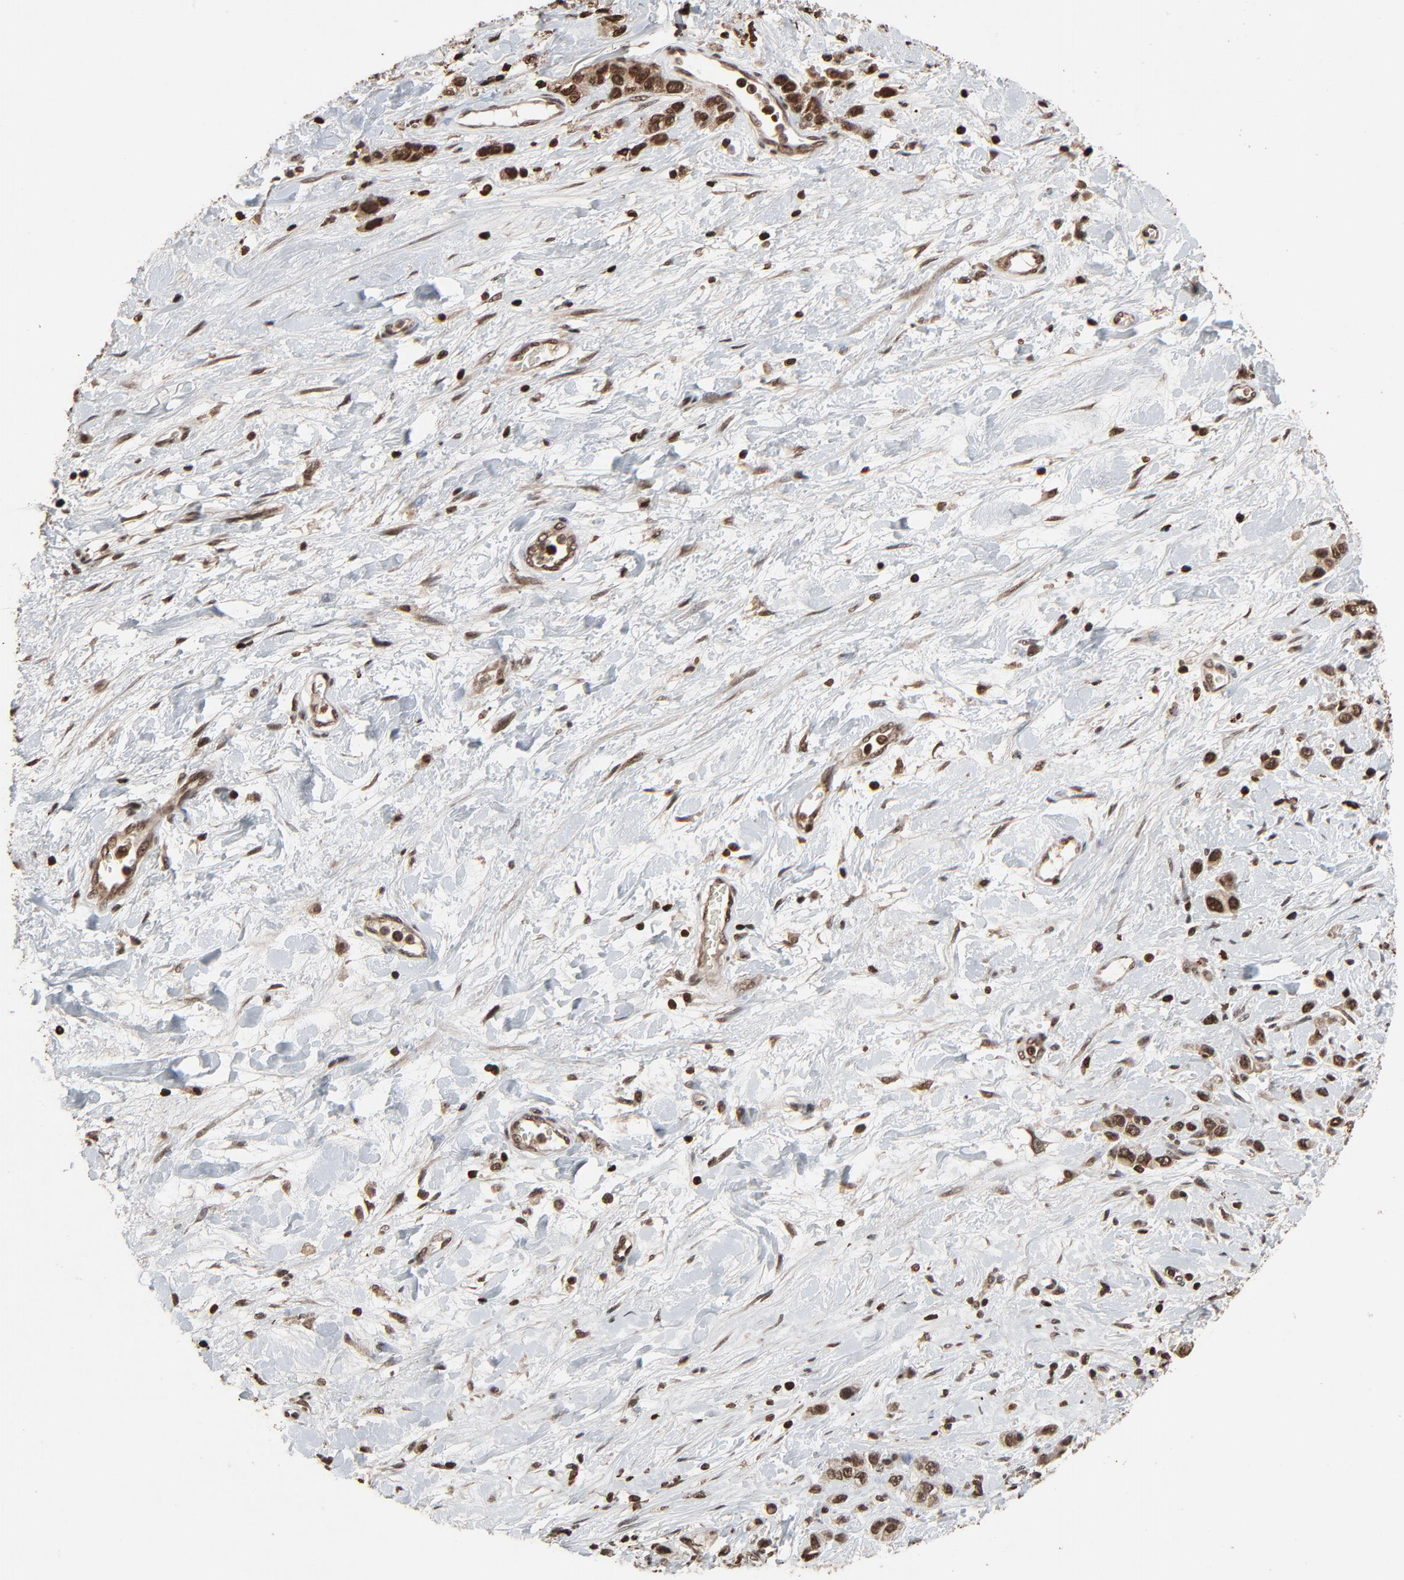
{"staining": {"intensity": "strong", "quantity": ">75%", "location": "nuclear"}, "tissue": "stomach cancer", "cell_type": "Tumor cells", "image_type": "cancer", "snomed": [{"axis": "morphology", "description": "Normal tissue, NOS"}, {"axis": "morphology", "description": "Adenocarcinoma, NOS"}, {"axis": "morphology", "description": "Adenocarcinoma, High grade"}, {"axis": "topography", "description": "Stomach, upper"}, {"axis": "topography", "description": "Stomach"}], "caption": "Immunohistochemical staining of stomach cancer (adenocarcinoma) shows strong nuclear protein staining in approximately >75% of tumor cells. (IHC, brightfield microscopy, high magnification).", "gene": "RPS6KA3", "patient": {"sex": "female", "age": 65}}